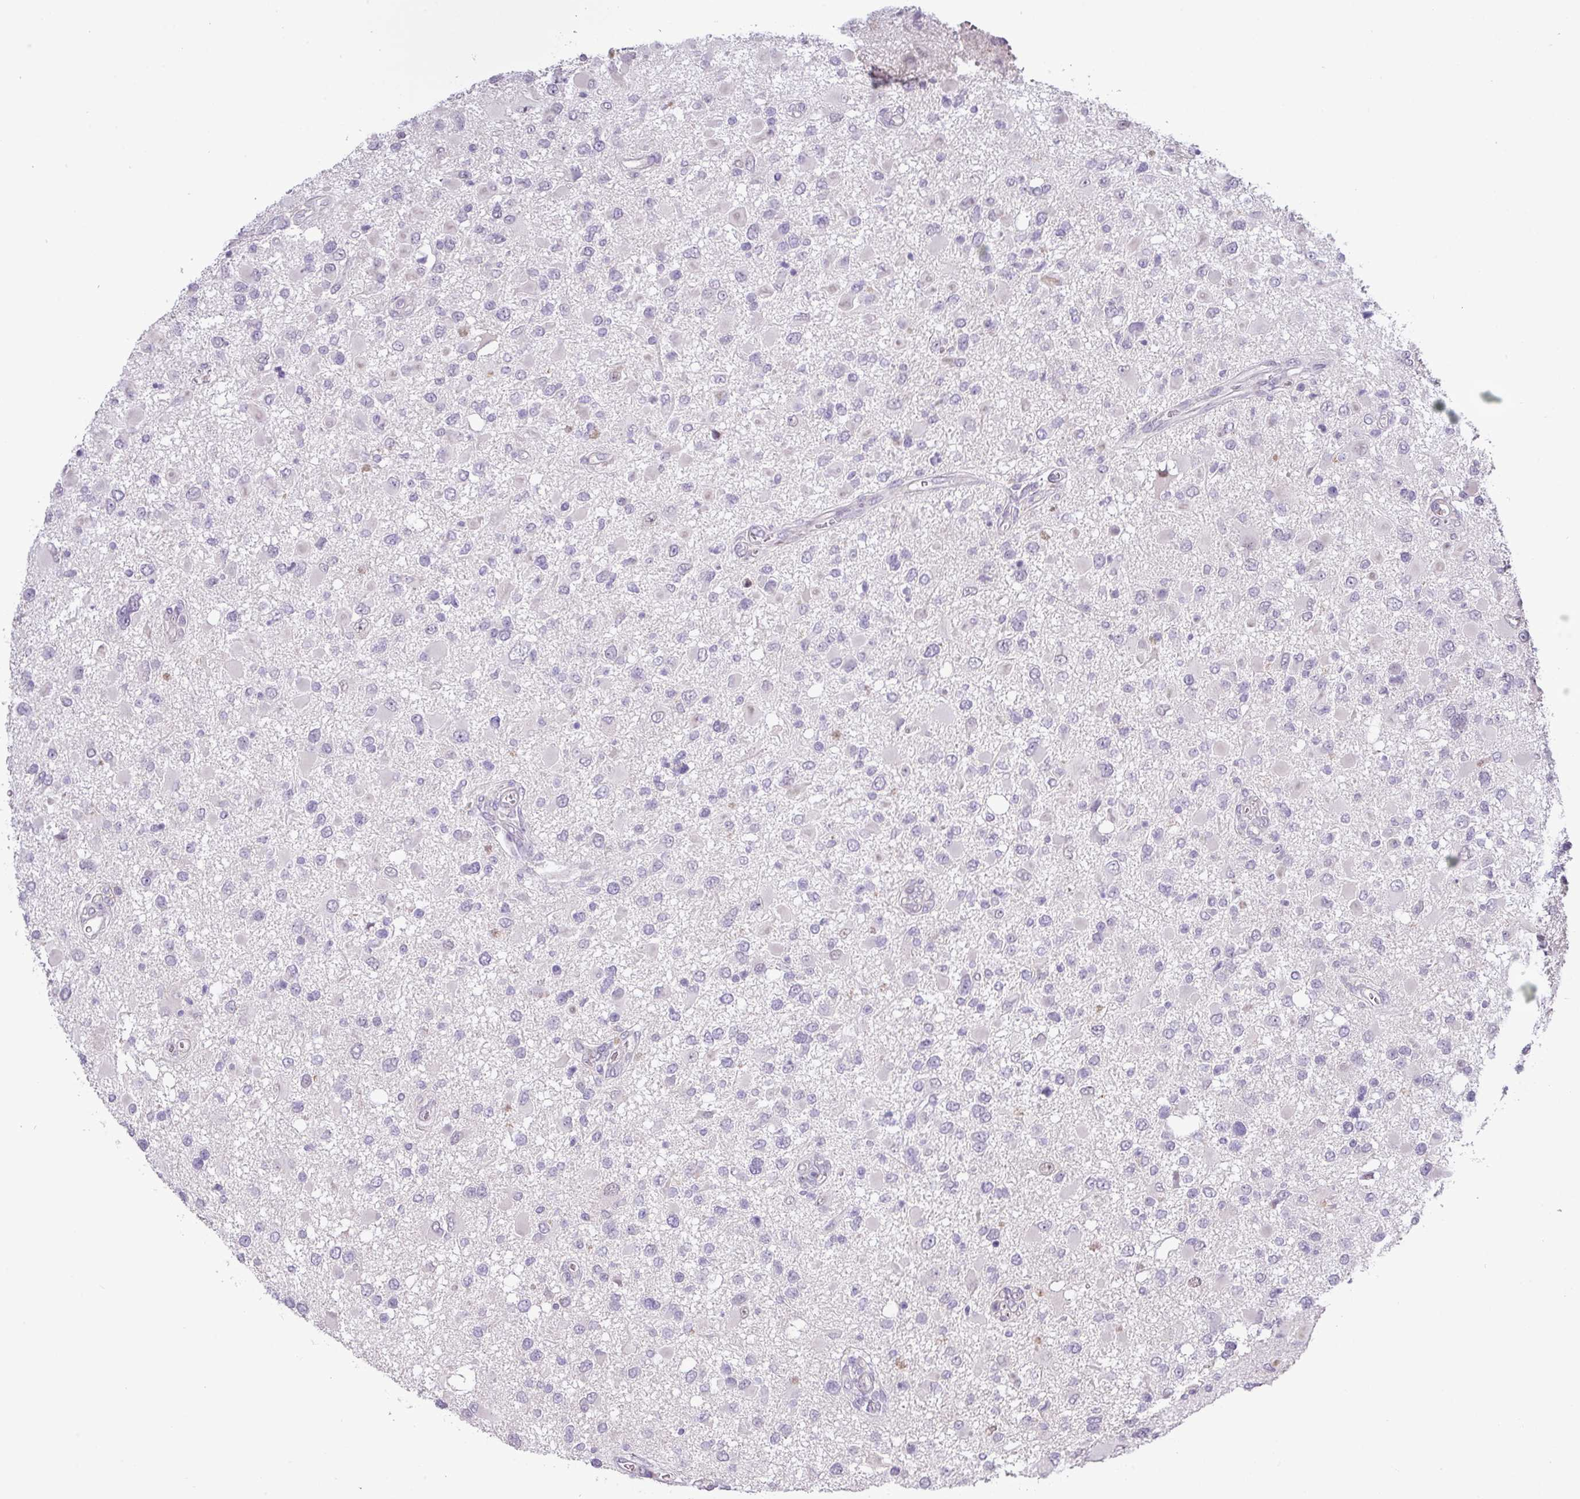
{"staining": {"intensity": "negative", "quantity": "none", "location": "none"}, "tissue": "glioma", "cell_type": "Tumor cells", "image_type": "cancer", "snomed": [{"axis": "morphology", "description": "Glioma, malignant, High grade"}, {"axis": "topography", "description": "Brain"}], "caption": "Immunohistochemistry of glioma reveals no staining in tumor cells. (Brightfield microscopy of DAB immunohistochemistry at high magnification).", "gene": "RIPPLY1", "patient": {"sex": "male", "age": 53}}